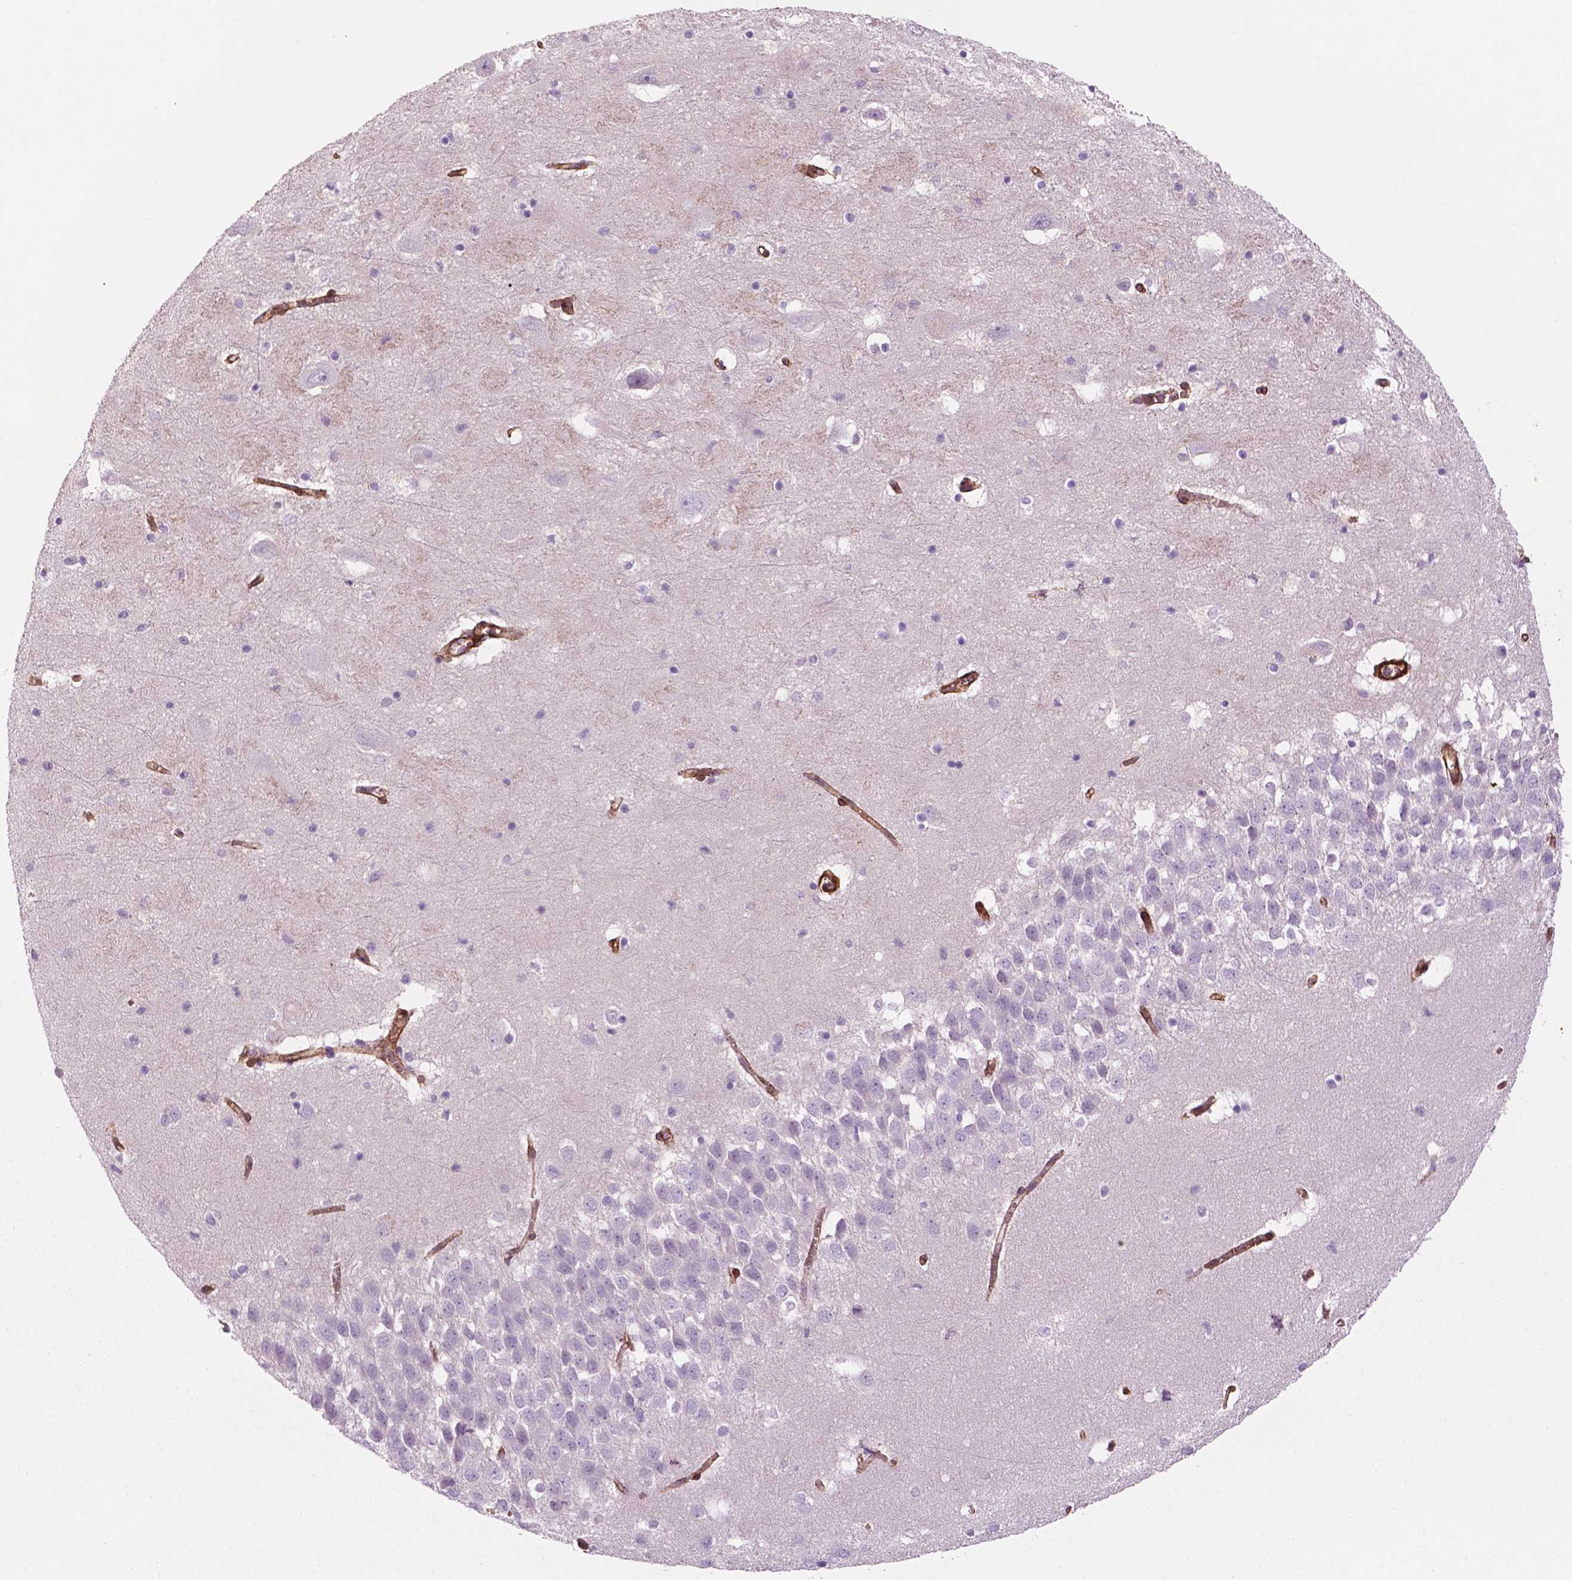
{"staining": {"intensity": "negative", "quantity": "none", "location": "none"}, "tissue": "hippocampus", "cell_type": "Glial cells", "image_type": "normal", "snomed": [{"axis": "morphology", "description": "Normal tissue, NOS"}, {"axis": "topography", "description": "Hippocampus"}], "caption": "Image shows no significant protein expression in glial cells of benign hippocampus.", "gene": "EGFL8", "patient": {"sex": "male", "age": 58}}